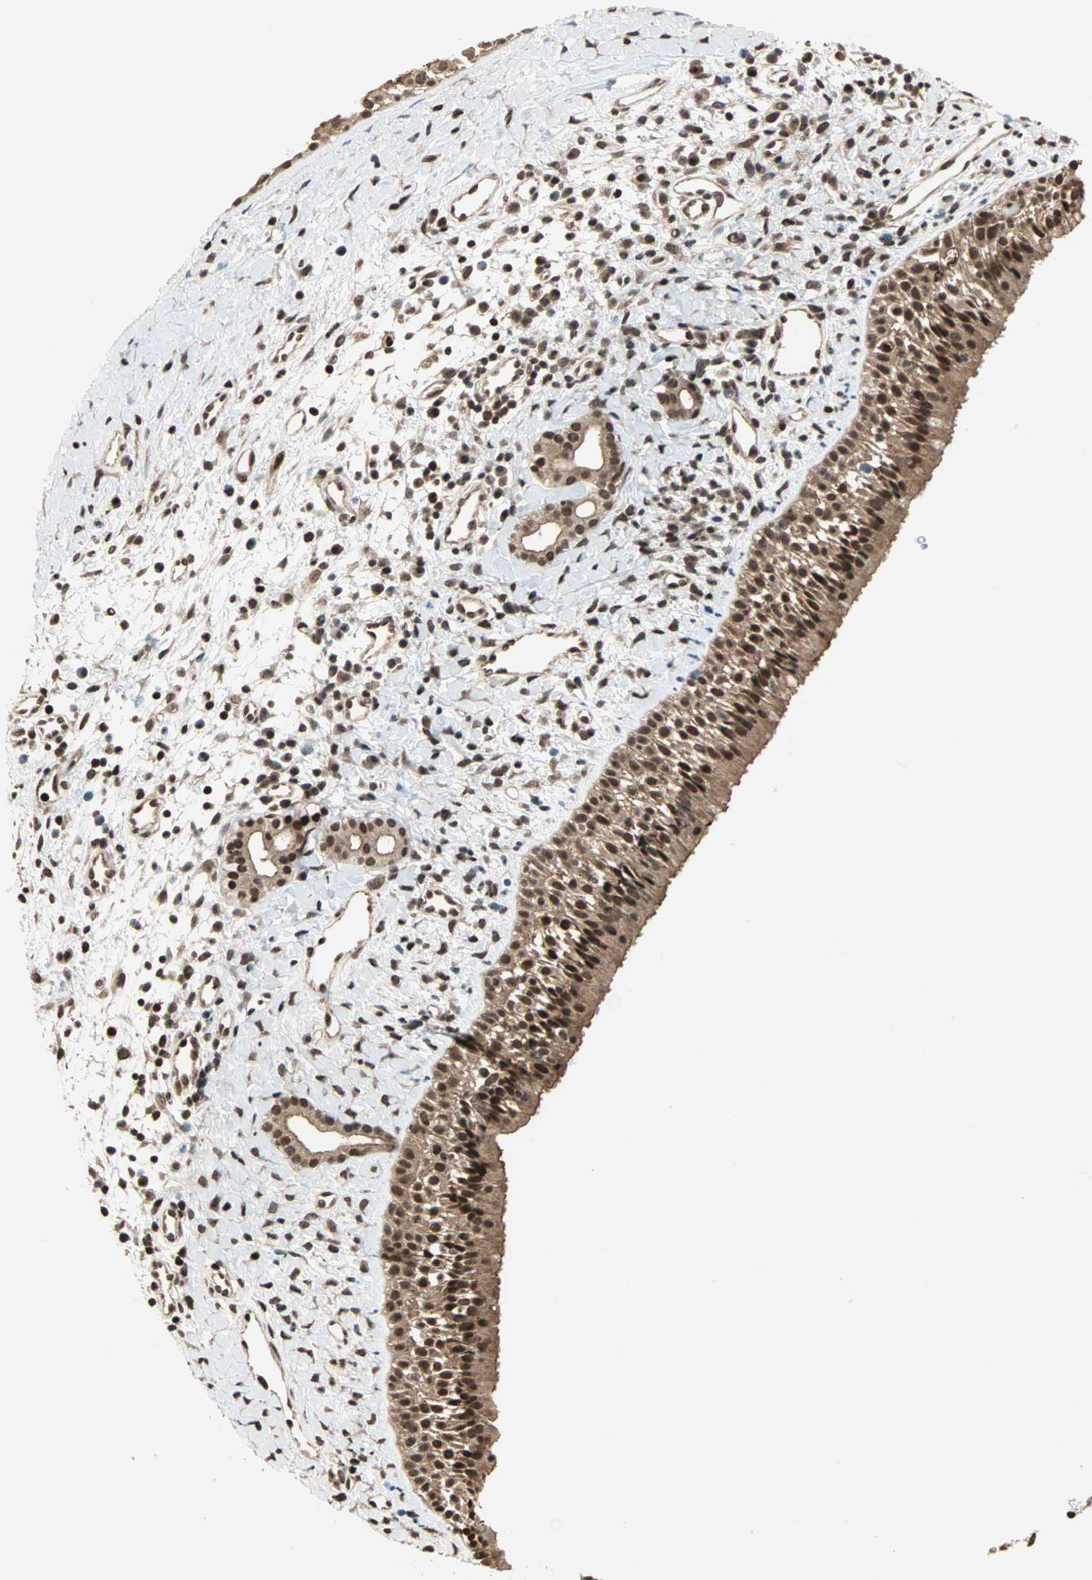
{"staining": {"intensity": "strong", "quantity": ">75%", "location": "cytoplasmic/membranous,nuclear"}, "tissue": "nasopharynx", "cell_type": "Respiratory epithelial cells", "image_type": "normal", "snomed": [{"axis": "morphology", "description": "Normal tissue, NOS"}, {"axis": "topography", "description": "Nasopharynx"}], "caption": "About >75% of respiratory epithelial cells in benign nasopharynx reveal strong cytoplasmic/membranous,nuclear protein positivity as visualized by brown immunohistochemical staining.", "gene": "ZNF44", "patient": {"sex": "male", "age": 22}}